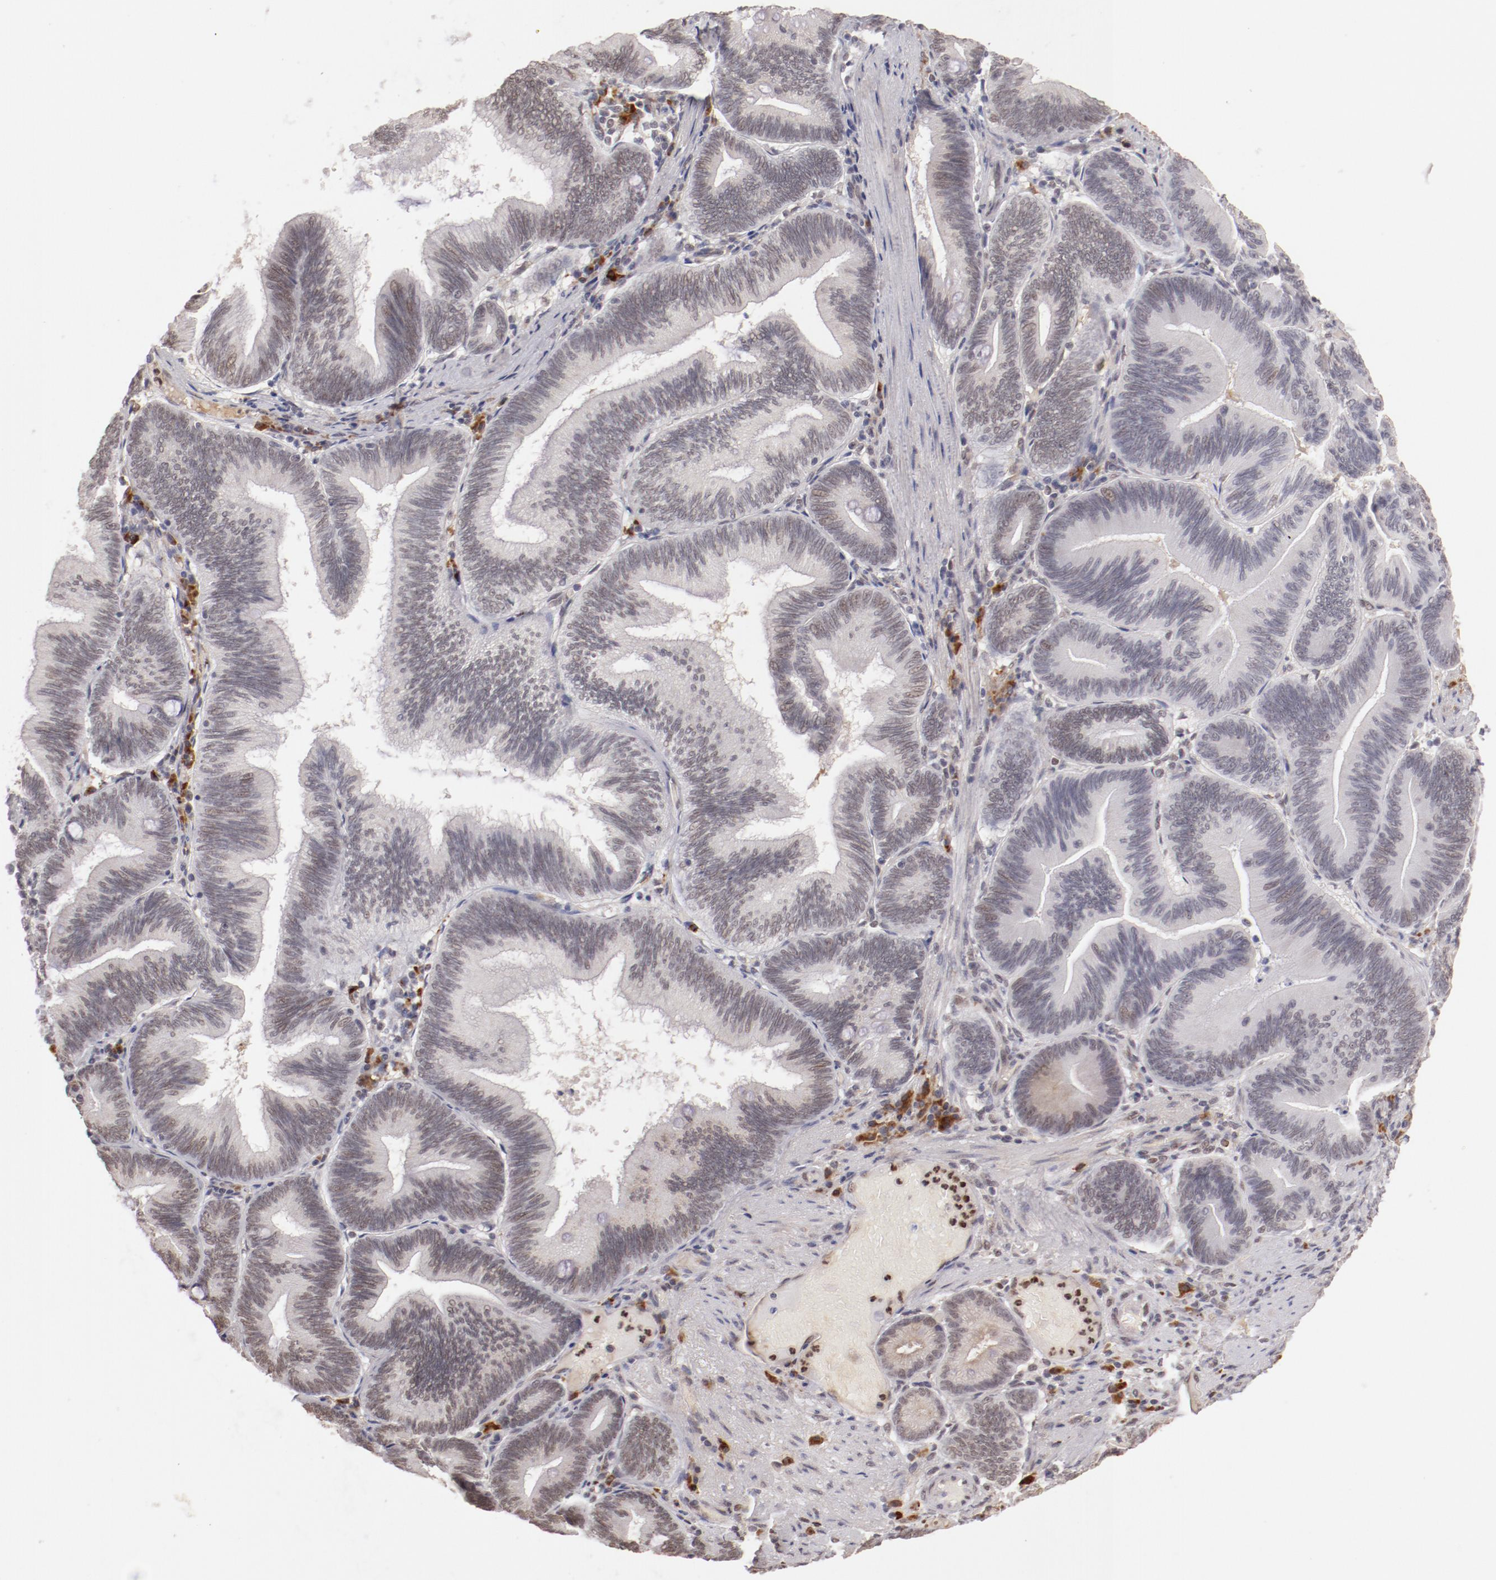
{"staining": {"intensity": "weak", "quantity": "25%-75%", "location": "nuclear"}, "tissue": "pancreatic cancer", "cell_type": "Tumor cells", "image_type": "cancer", "snomed": [{"axis": "morphology", "description": "Adenocarcinoma, NOS"}, {"axis": "topography", "description": "Pancreas"}], "caption": "Immunohistochemistry staining of pancreatic cancer (adenocarcinoma), which displays low levels of weak nuclear expression in approximately 25%-75% of tumor cells indicating weak nuclear protein expression. The staining was performed using DAB (brown) for protein detection and nuclei were counterstained in hematoxylin (blue).", "gene": "NFE2", "patient": {"sex": "male", "age": 82}}